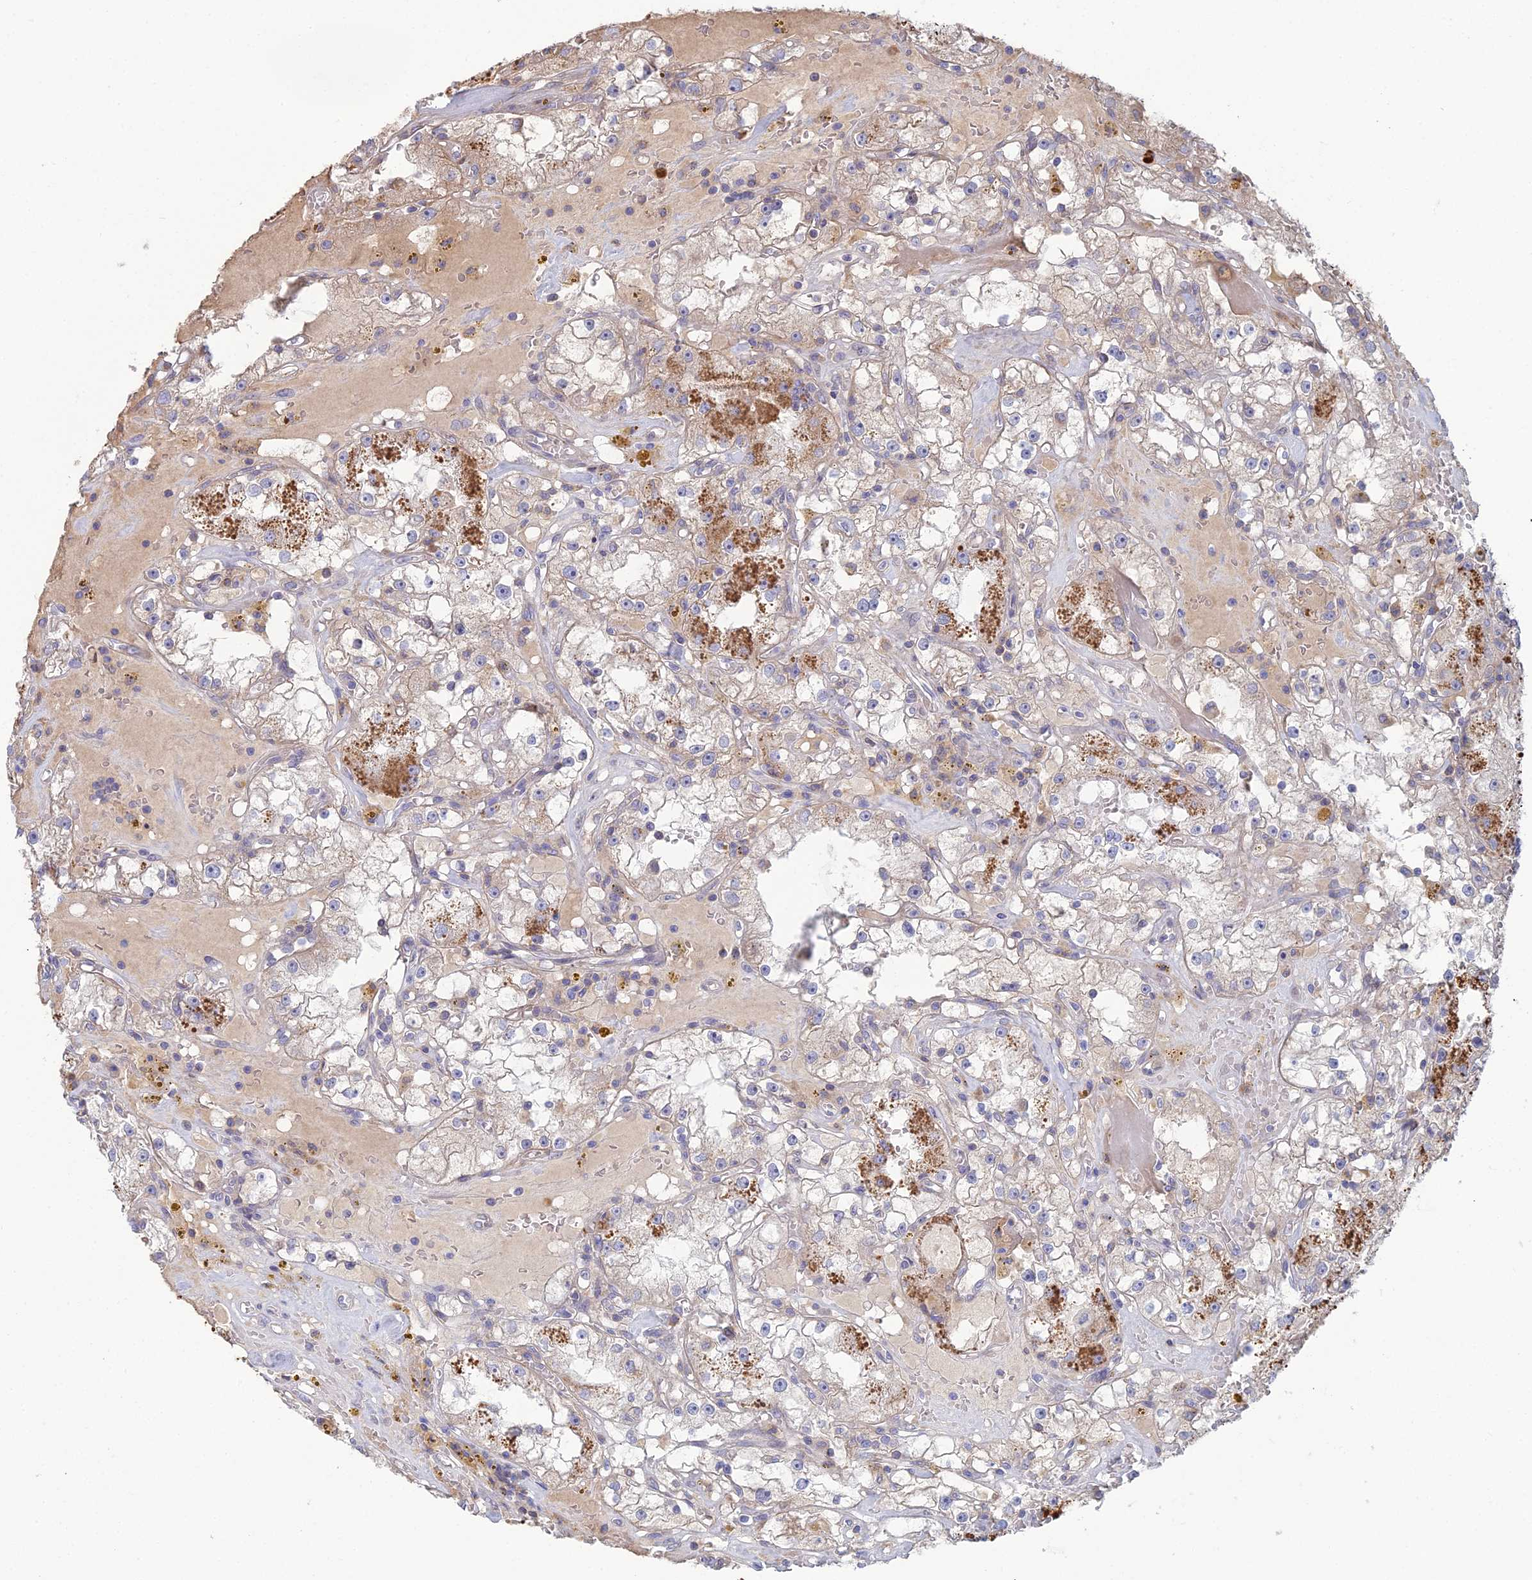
{"staining": {"intensity": "strong", "quantity": "25%-75%", "location": "cytoplasmic/membranous"}, "tissue": "renal cancer", "cell_type": "Tumor cells", "image_type": "cancer", "snomed": [{"axis": "morphology", "description": "Adenocarcinoma, NOS"}, {"axis": "topography", "description": "Kidney"}], "caption": "This is an image of IHC staining of renal adenocarcinoma, which shows strong positivity in the cytoplasmic/membranous of tumor cells.", "gene": "ARL16", "patient": {"sex": "male", "age": 56}}